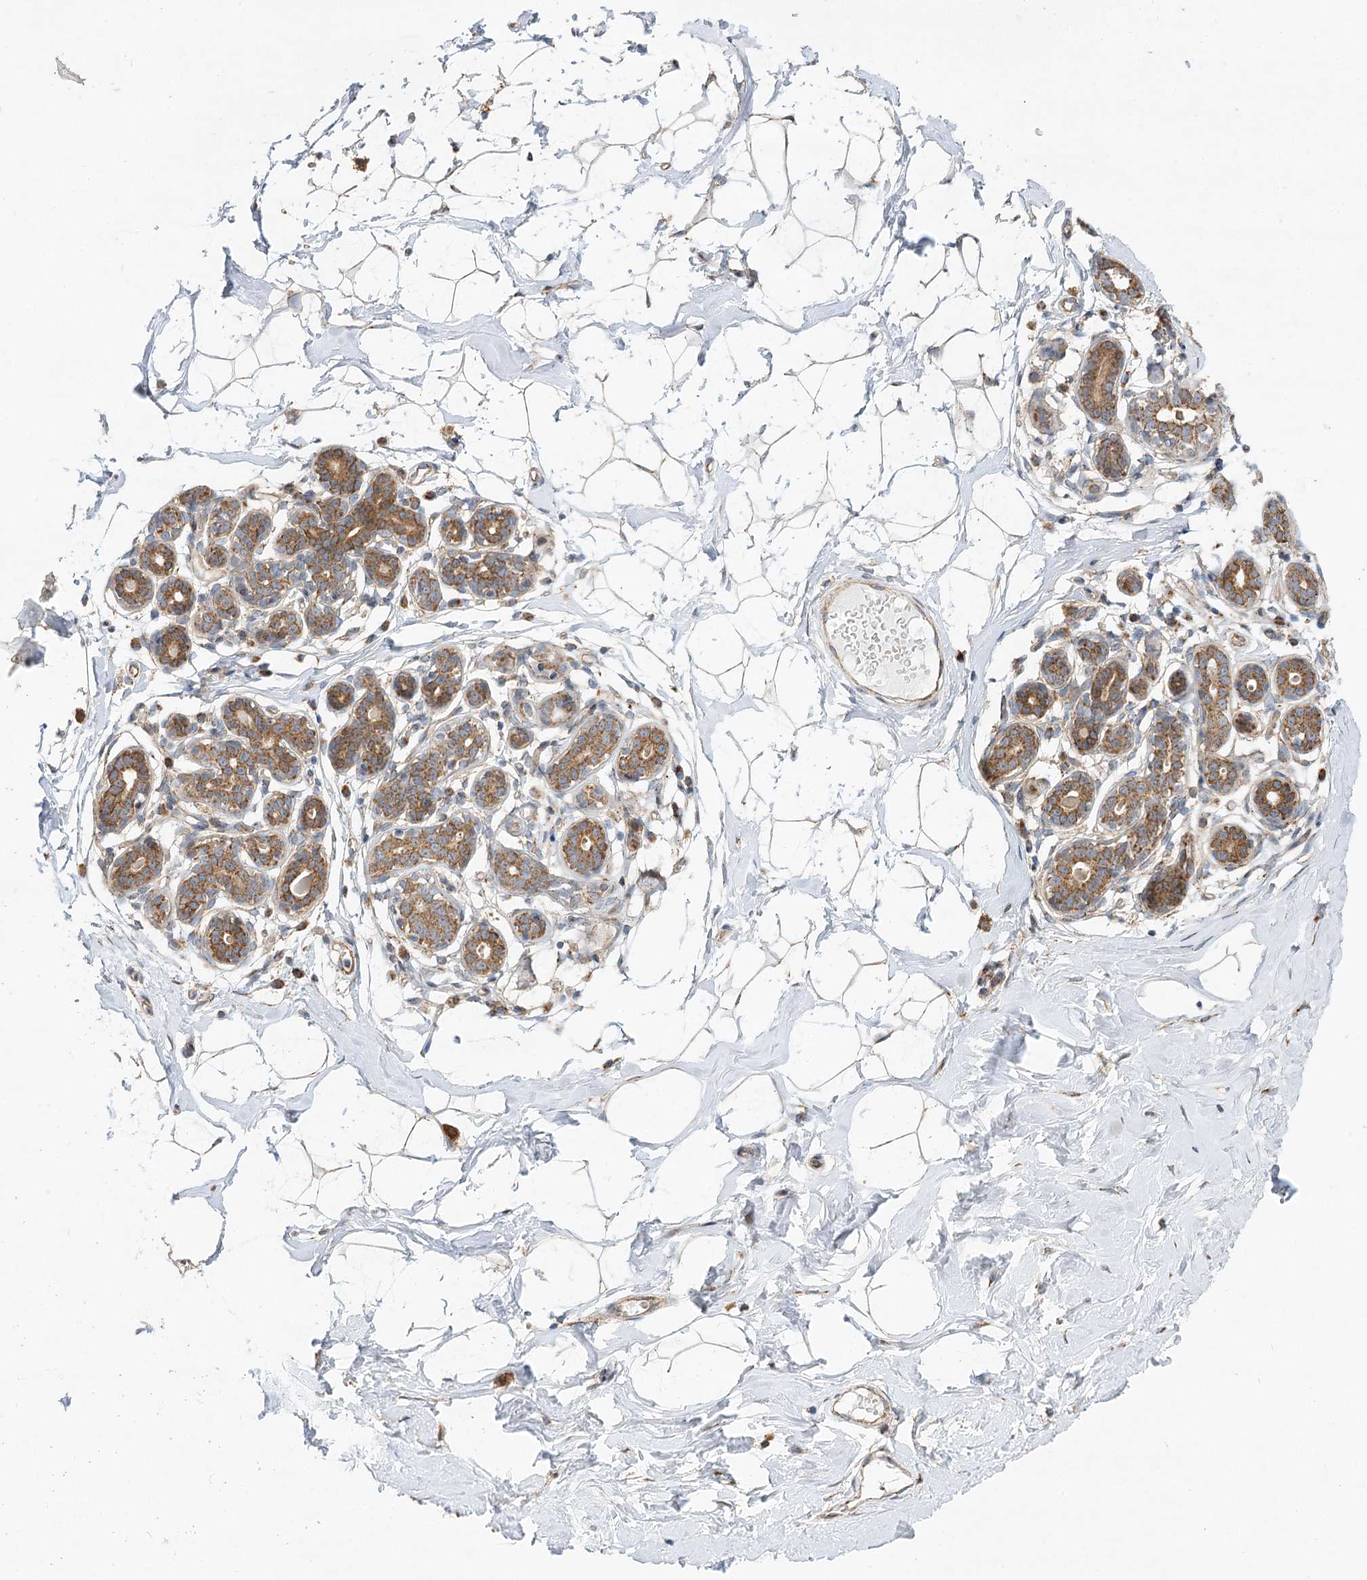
{"staining": {"intensity": "weak", "quantity": ">75%", "location": "cytoplasmic/membranous"}, "tissue": "breast", "cell_type": "Adipocytes", "image_type": "normal", "snomed": [{"axis": "morphology", "description": "Normal tissue, NOS"}, {"axis": "topography", "description": "Breast"}], "caption": "The immunohistochemical stain shows weak cytoplasmic/membranous positivity in adipocytes of unremarkable breast. (DAB (3,3'-diaminobenzidine) IHC, brown staining for protein, blue staining for nuclei).", "gene": "ZFYVE16", "patient": {"sex": "female", "age": 23}}